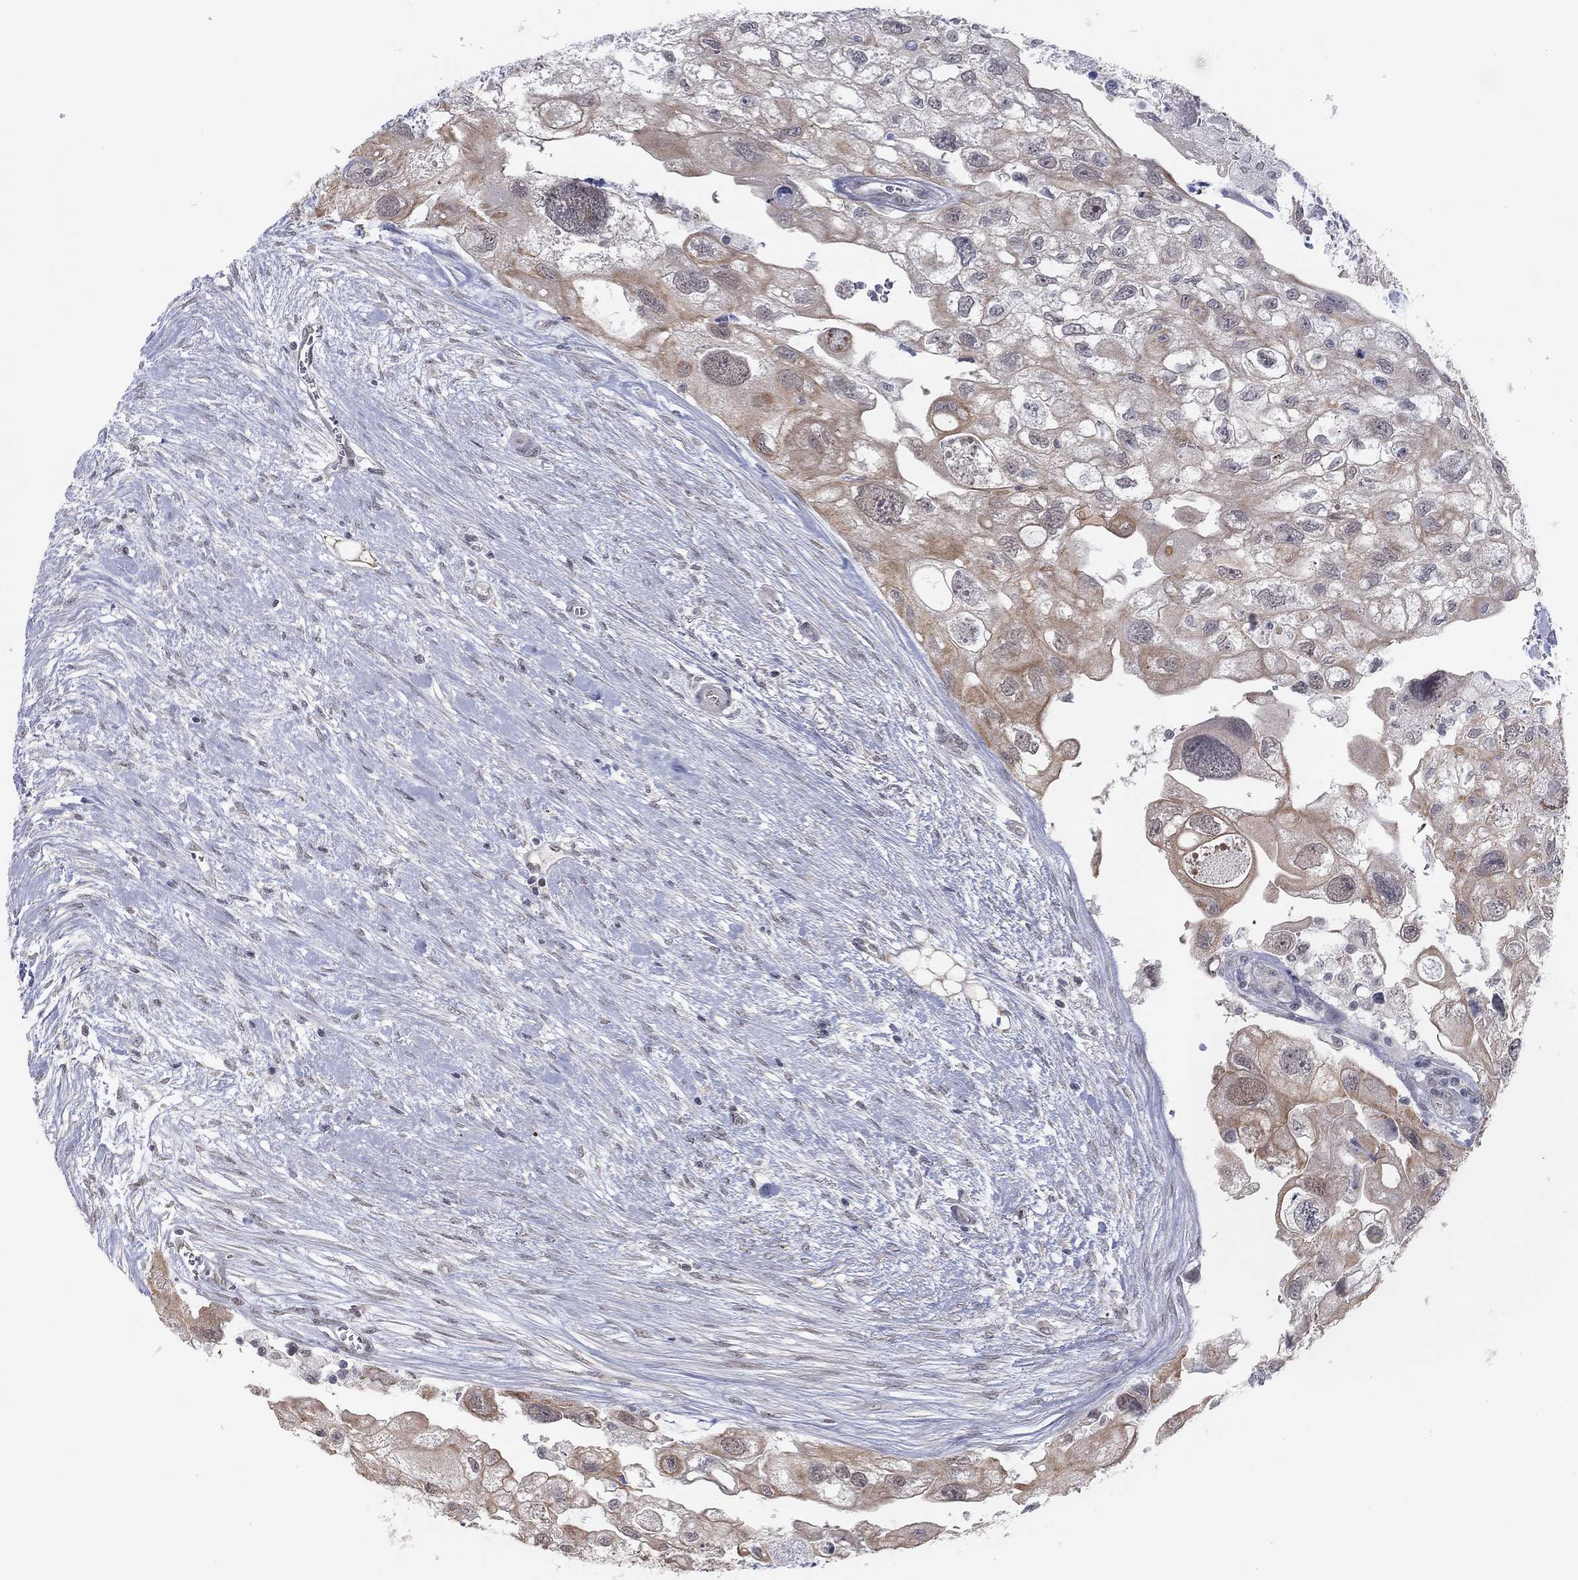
{"staining": {"intensity": "weak", "quantity": "25%-75%", "location": "cytoplasmic/membranous"}, "tissue": "urothelial cancer", "cell_type": "Tumor cells", "image_type": "cancer", "snomed": [{"axis": "morphology", "description": "Urothelial carcinoma, High grade"}, {"axis": "topography", "description": "Urinary bladder"}], "caption": "Human high-grade urothelial carcinoma stained with a protein marker displays weak staining in tumor cells.", "gene": "SLC22A2", "patient": {"sex": "male", "age": 59}}